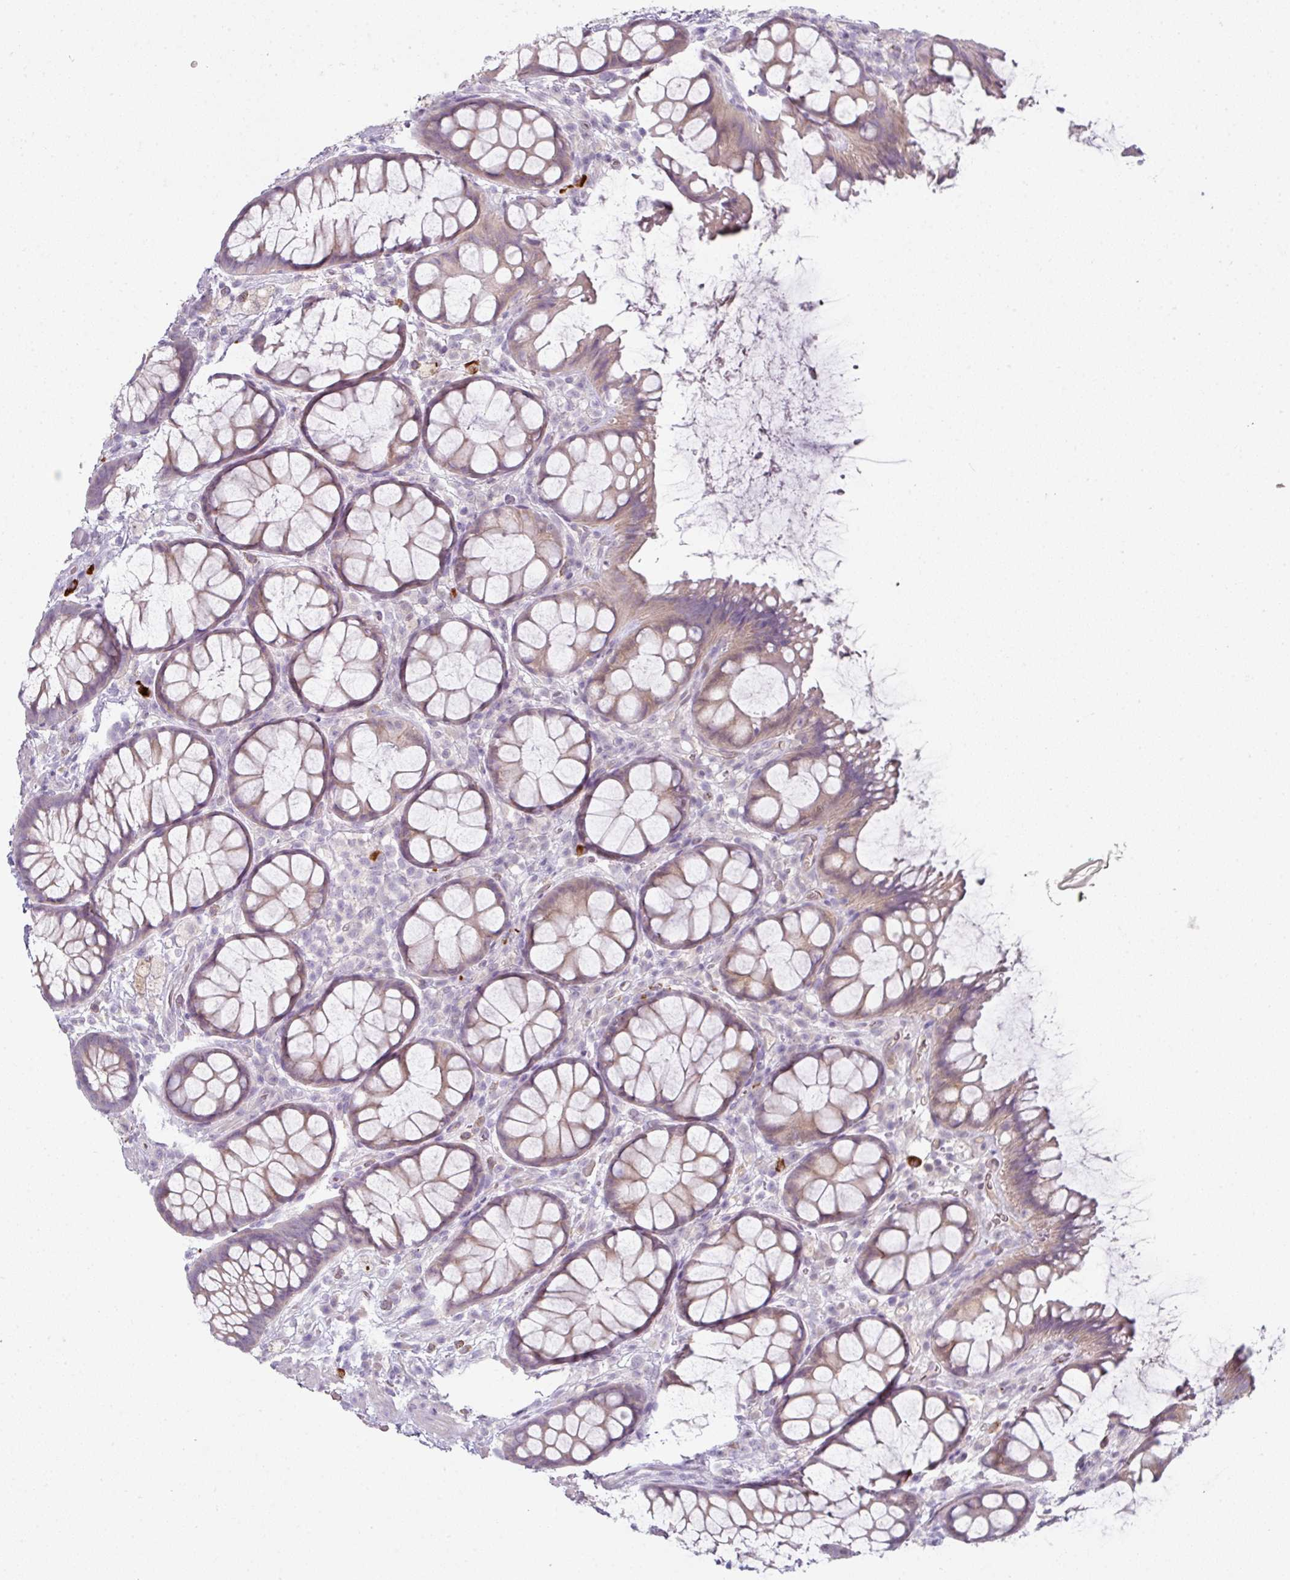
{"staining": {"intensity": "weak", "quantity": ">75%", "location": "cytoplasmic/membranous"}, "tissue": "rectum", "cell_type": "Glandular cells", "image_type": "normal", "snomed": [{"axis": "morphology", "description": "Normal tissue, NOS"}, {"axis": "topography", "description": "Rectum"}], "caption": "This is a histology image of immunohistochemistry (IHC) staining of benign rectum, which shows weak expression in the cytoplasmic/membranous of glandular cells.", "gene": "FHAD1", "patient": {"sex": "female", "age": 67}}